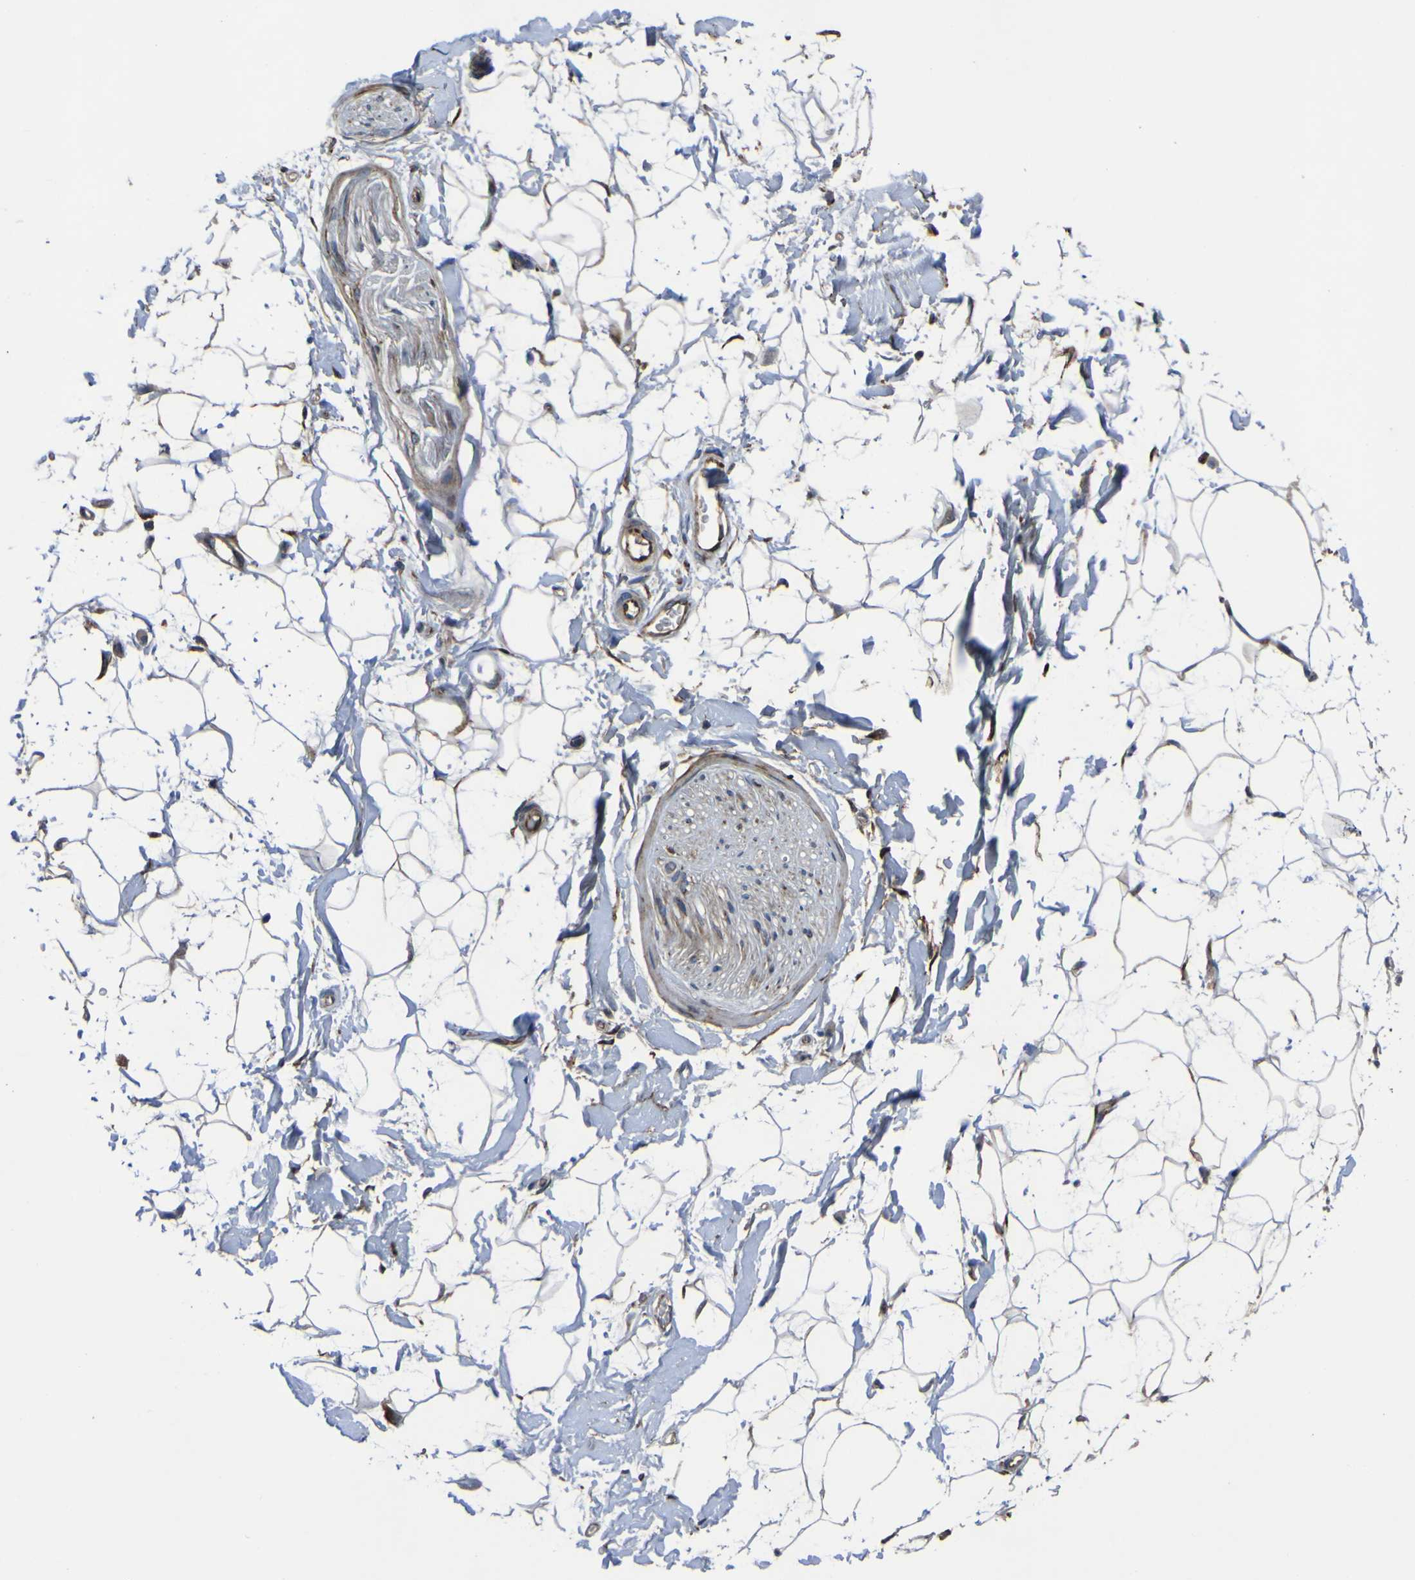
{"staining": {"intensity": "moderate", "quantity": "25%-75%", "location": "cytoplasmic/membranous"}, "tissue": "adipose tissue", "cell_type": "Adipocytes", "image_type": "normal", "snomed": [{"axis": "morphology", "description": "Normal tissue, NOS"}, {"axis": "topography", "description": "Soft tissue"}], "caption": "Protein analysis of benign adipose tissue reveals moderate cytoplasmic/membranous staining in about 25%-75% of adipocytes.", "gene": "GPLD1", "patient": {"sex": "male", "age": 72}}